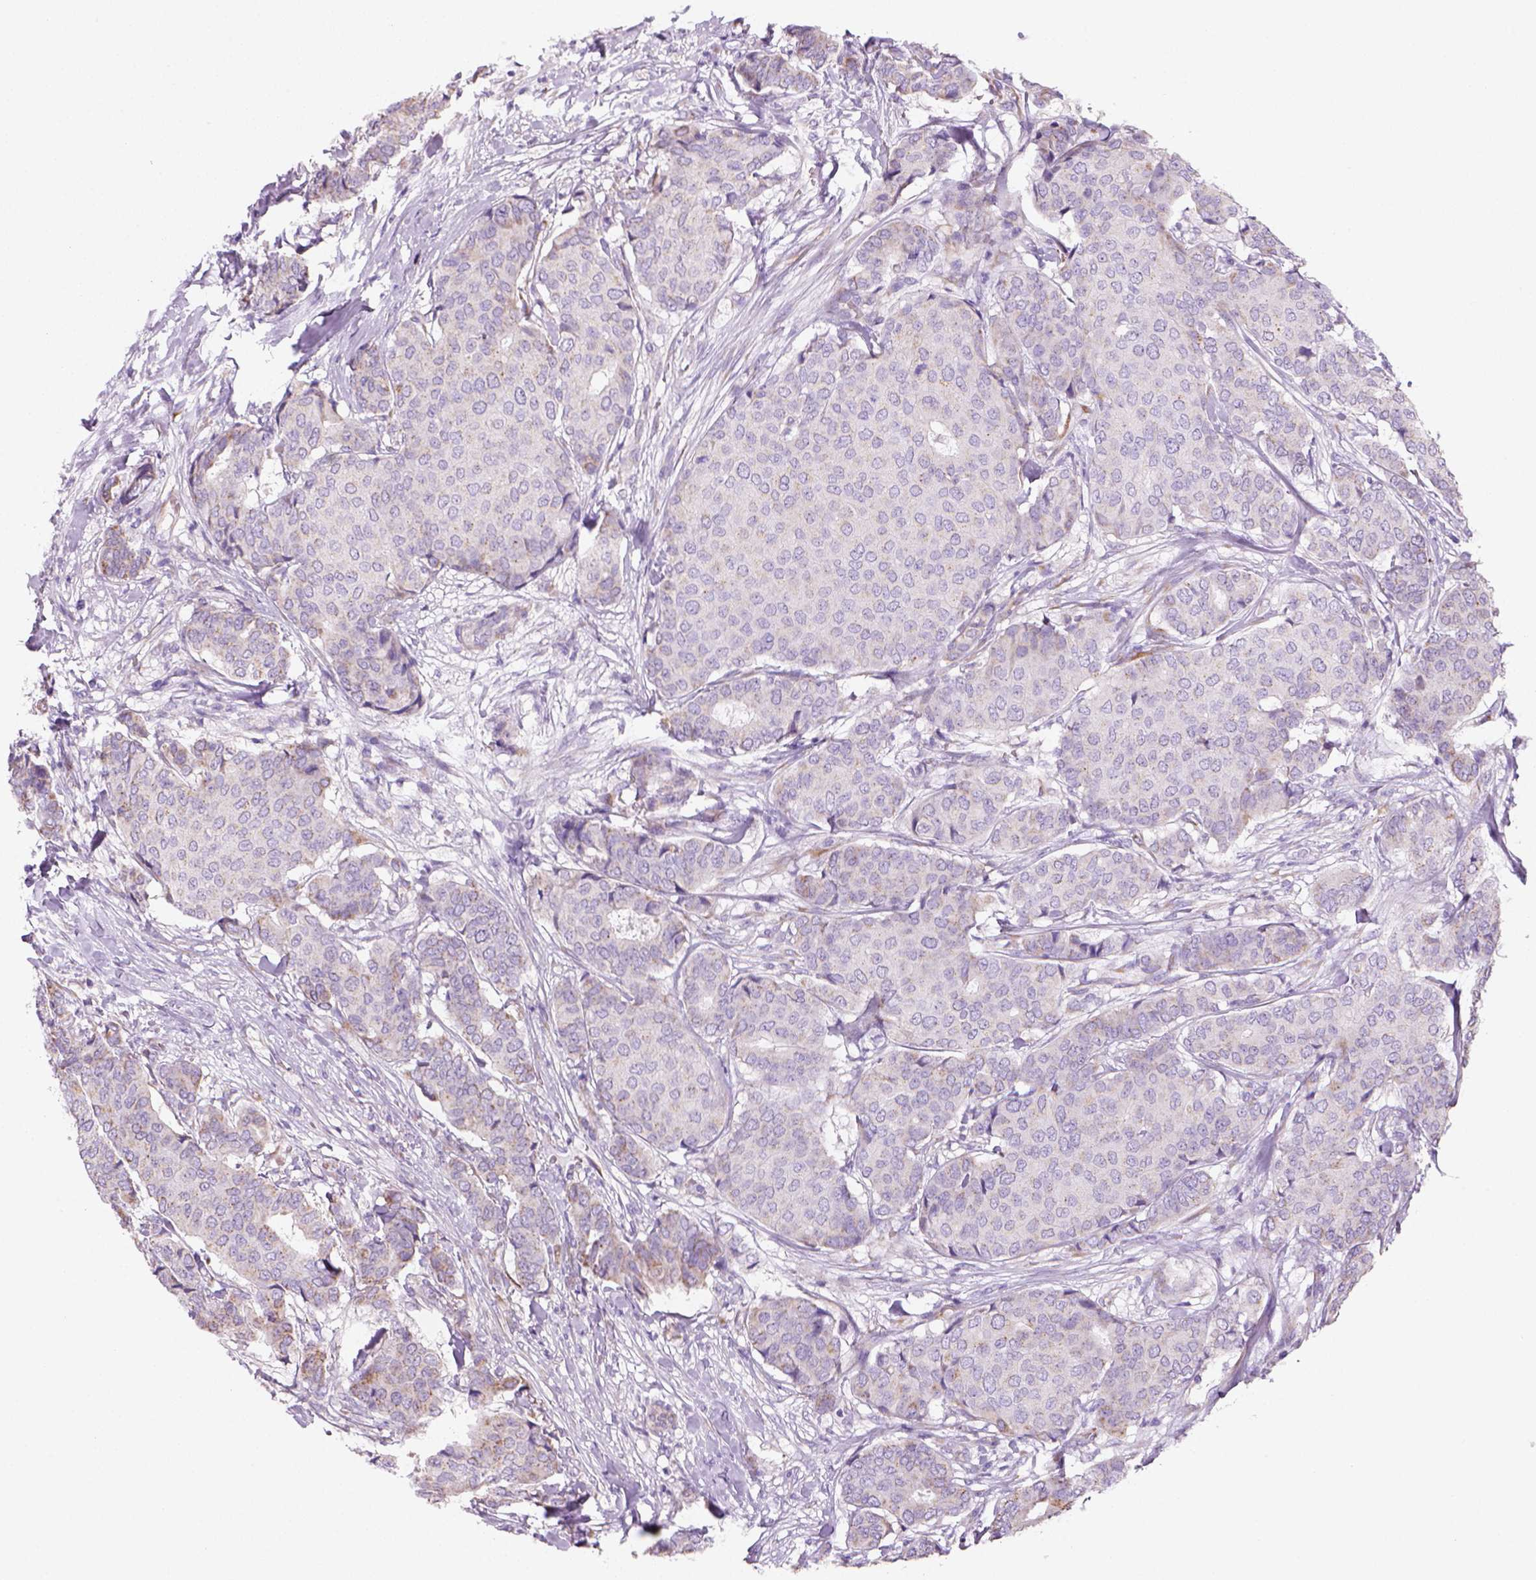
{"staining": {"intensity": "weak", "quantity": "<25%", "location": "cytoplasmic/membranous"}, "tissue": "breast cancer", "cell_type": "Tumor cells", "image_type": "cancer", "snomed": [{"axis": "morphology", "description": "Duct carcinoma"}, {"axis": "topography", "description": "Breast"}], "caption": "Tumor cells show no significant positivity in intraductal carcinoma (breast). Nuclei are stained in blue.", "gene": "CES2", "patient": {"sex": "female", "age": 75}}